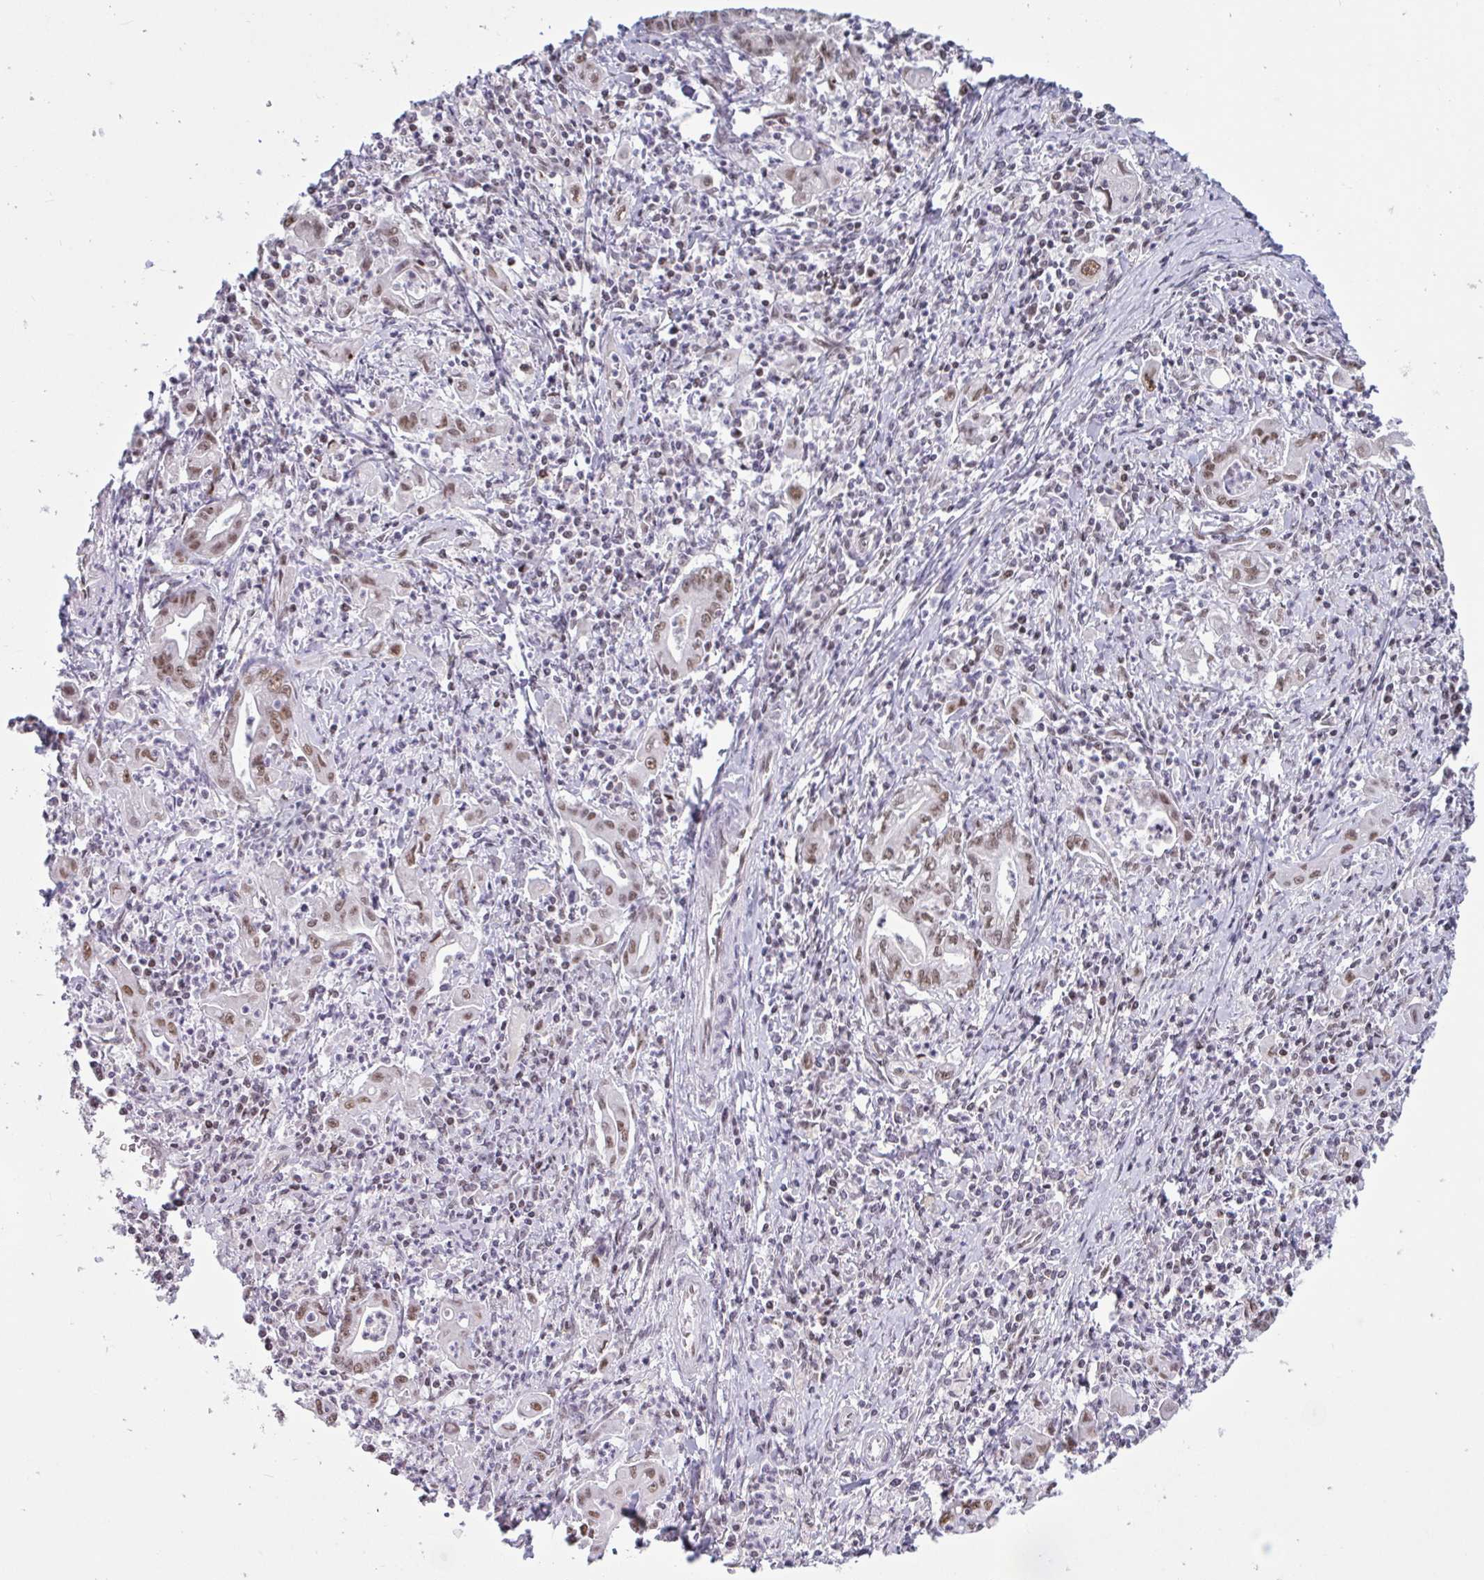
{"staining": {"intensity": "moderate", "quantity": ">75%", "location": "nuclear"}, "tissue": "stomach cancer", "cell_type": "Tumor cells", "image_type": "cancer", "snomed": [{"axis": "morphology", "description": "Adenocarcinoma, NOS"}, {"axis": "topography", "description": "Stomach, upper"}], "caption": "Human stomach adenocarcinoma stained for a protein (brown) exhibits moderate nuclear positive staining in approximately >75% of tumor cells.", "gene": "CBFA2T2", "patient": {"sex": "female", "age": 79}}